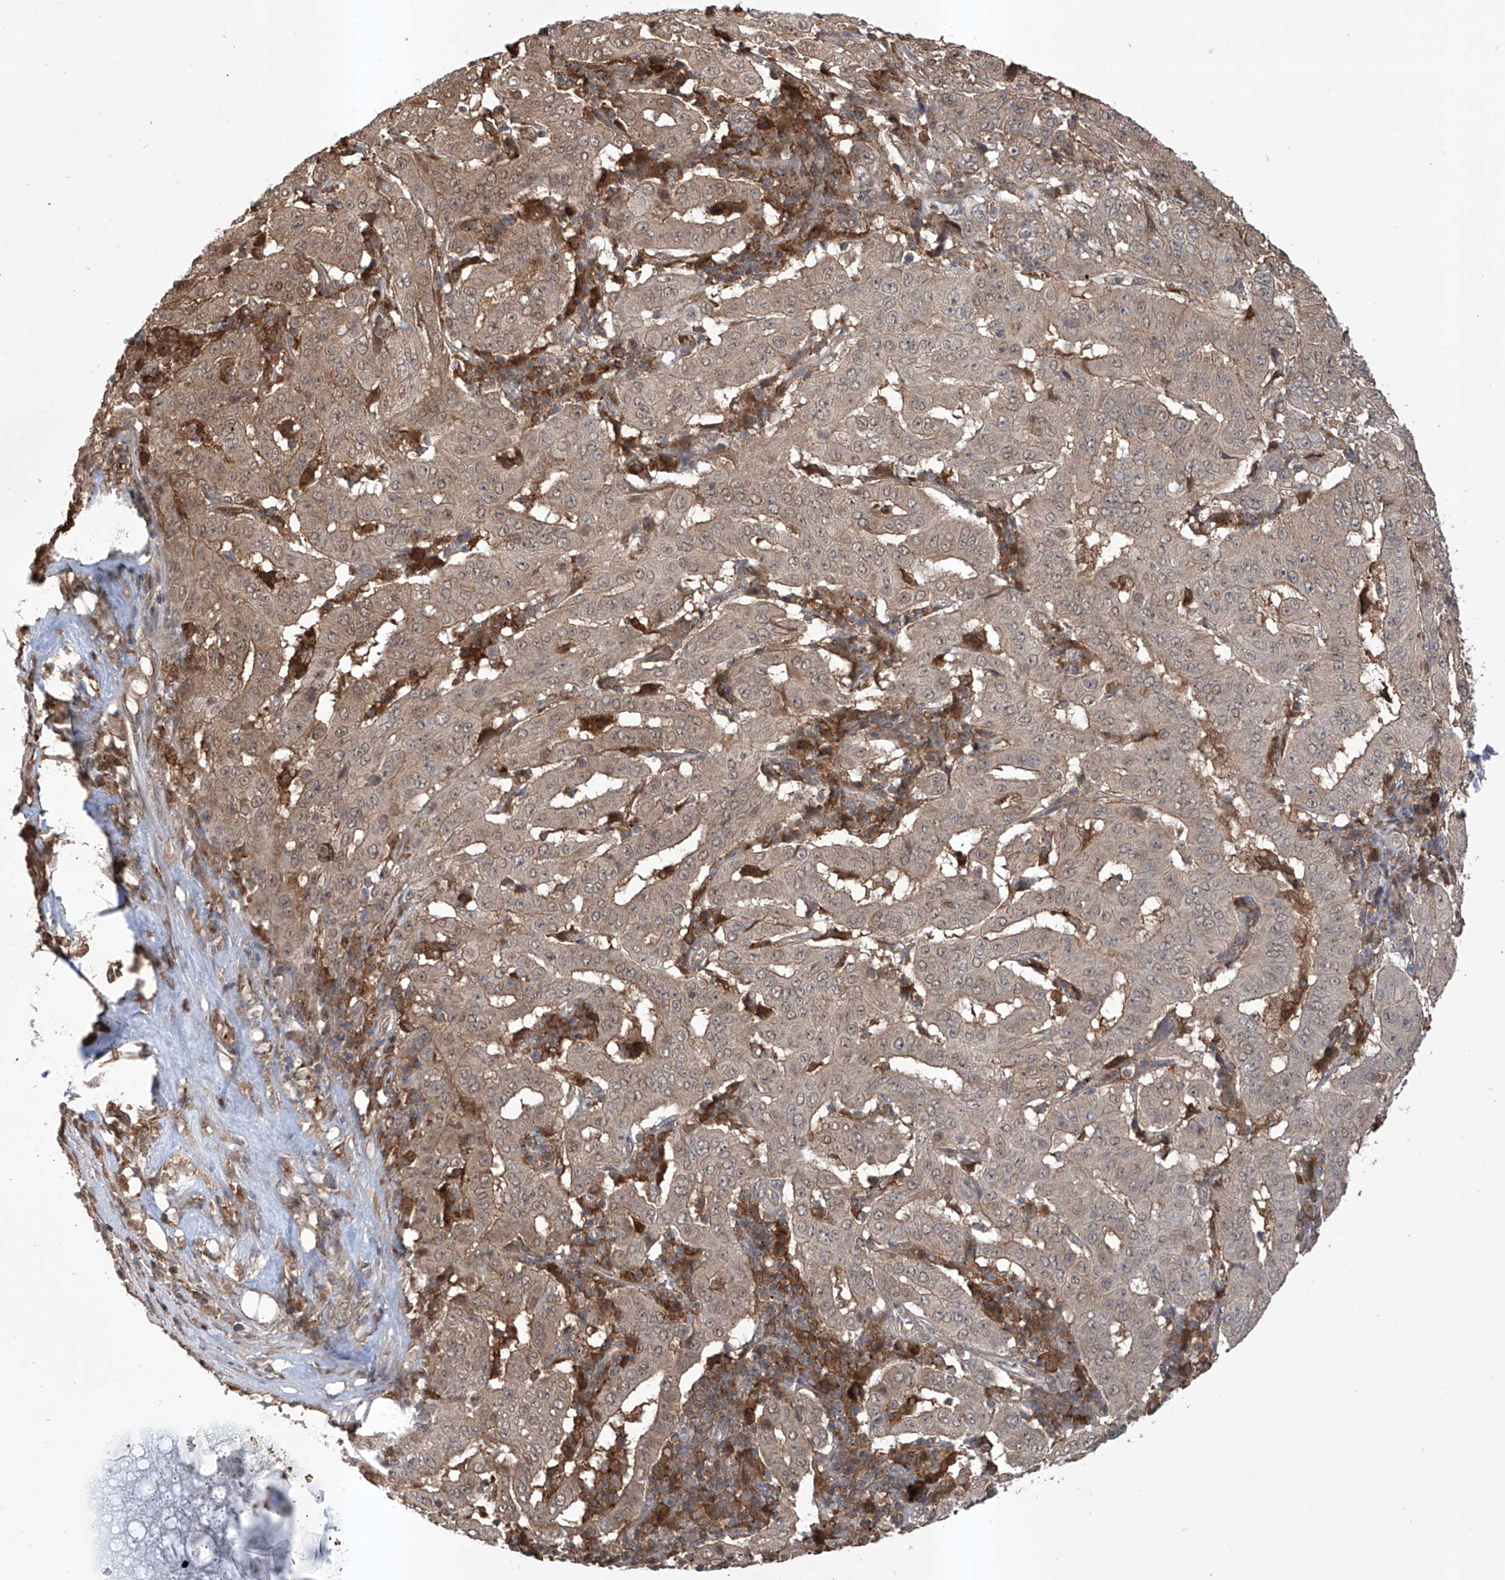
{"staining": {"intensity": "weak", "quantity": "25%-75%", "location": "cytoplasmic/membranous"}, "tissue": "pancreatic cancer", "cell_type": "Tumor cells", "image_type": "cancer", "snomed": [{"axis": "morphology", "description": "Adenocarcinoma, NOS"}, {"axis": "topography", "description": "Pancreas"}], "caption": "Human pancreatic cancer (adenocarcinoma) stained for a protein (brown) displays weak cytoplasmic/membranous positive positivity in approximately 25%-75% of tumor cells.", "gene": "HOXC8", "patient": {"sex": "male", "age": 63}}